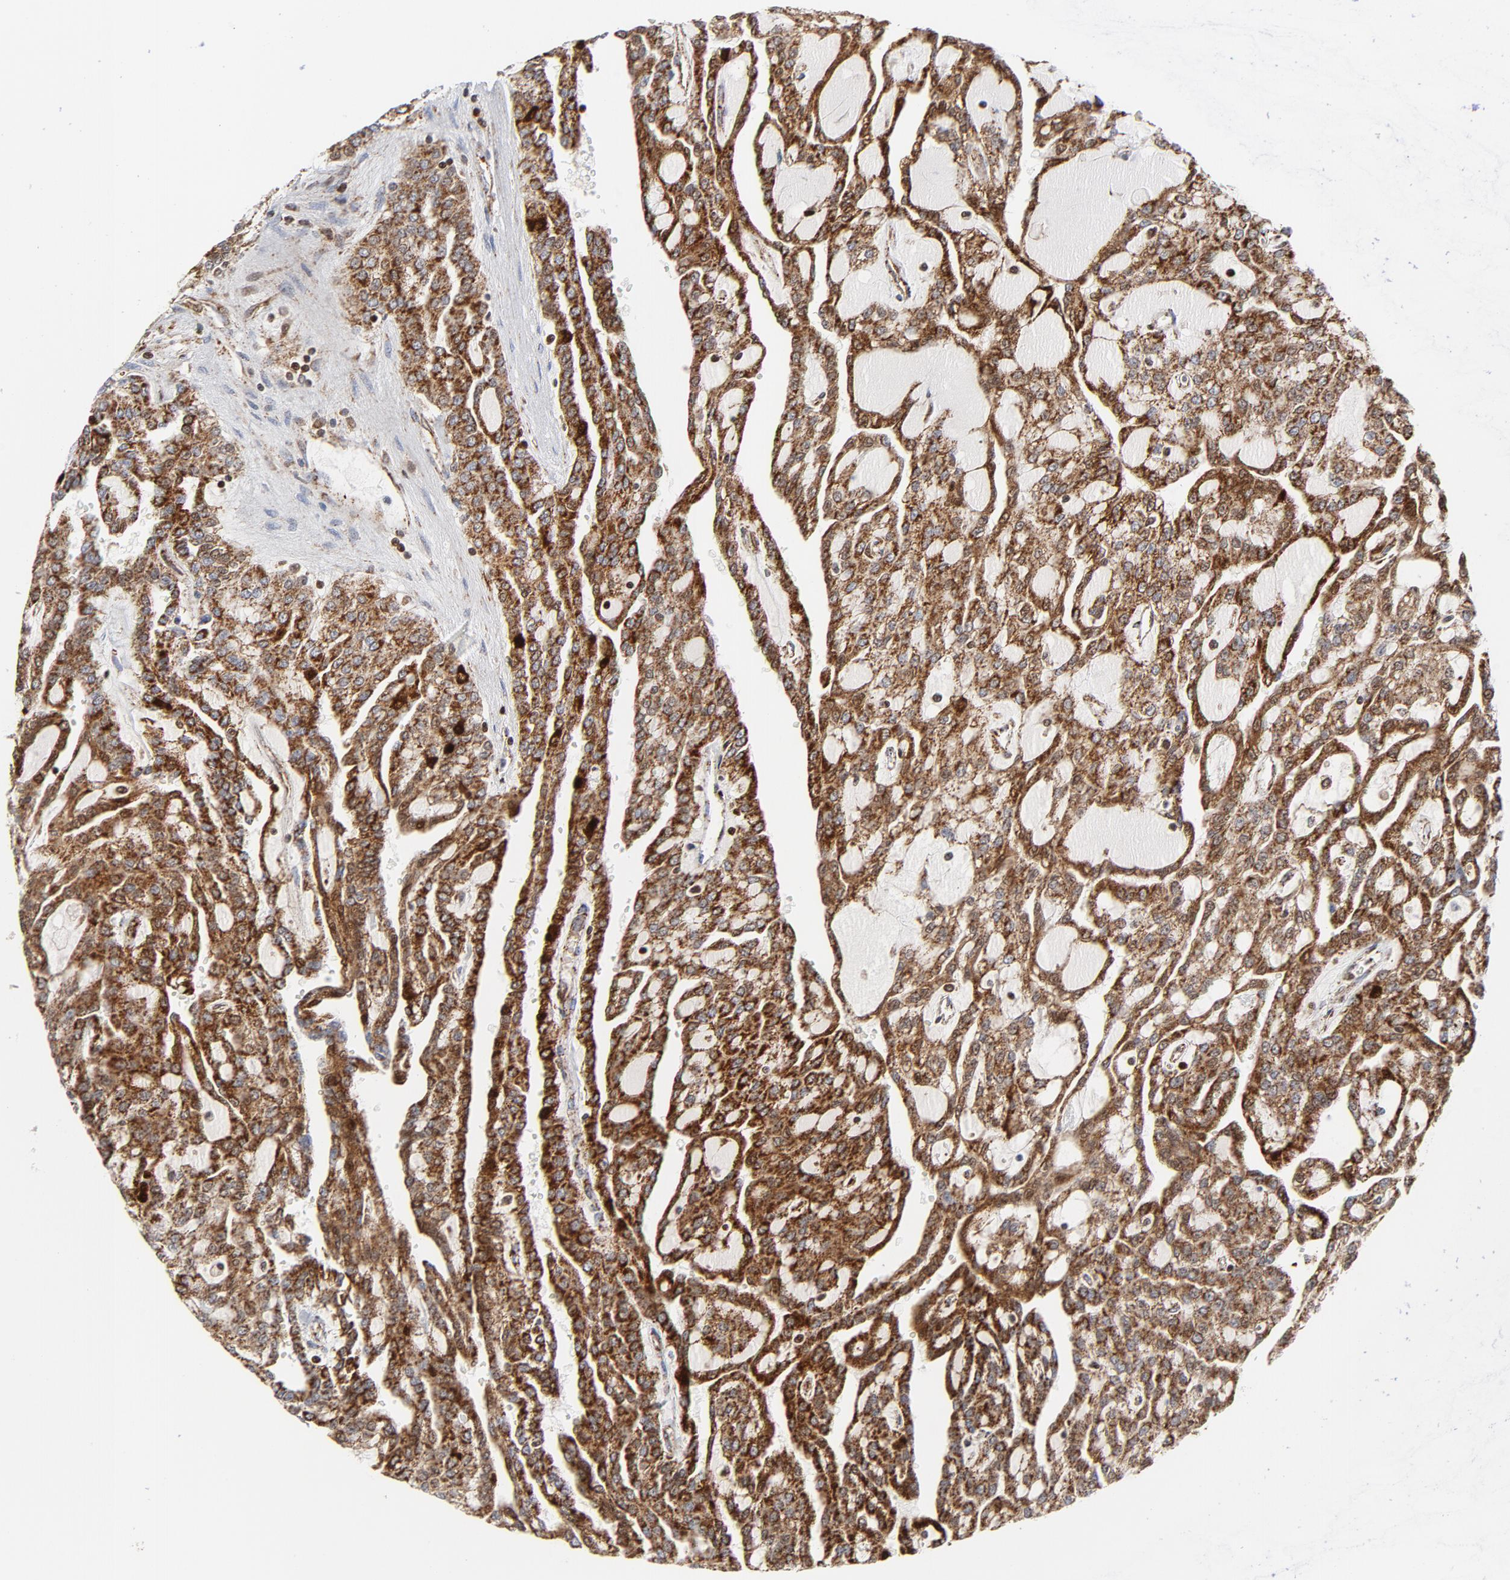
{"staining": {"intensity": "strong", "quantity": ">75%", "location": "cytoplasmic/membranous,nuclear"}, "tissue": "renal cancer", "cell_type": "Tumor cells", "image_type": "cancer", "snomed": [{"axis": "morphology", "description": "Adenocarcinoma, NOS"}, {"axis": "topography", "description": "Kidney"}], "caption": "Immunohistochemical staining of renal cancer (adenocarcinoma) displays high levels of strong cytoplasmic/membranous and nuclear staining in approximately >75% of tumor cells.", "gene": "CYCS", "patient": {"sex": "male", "age": 63}}